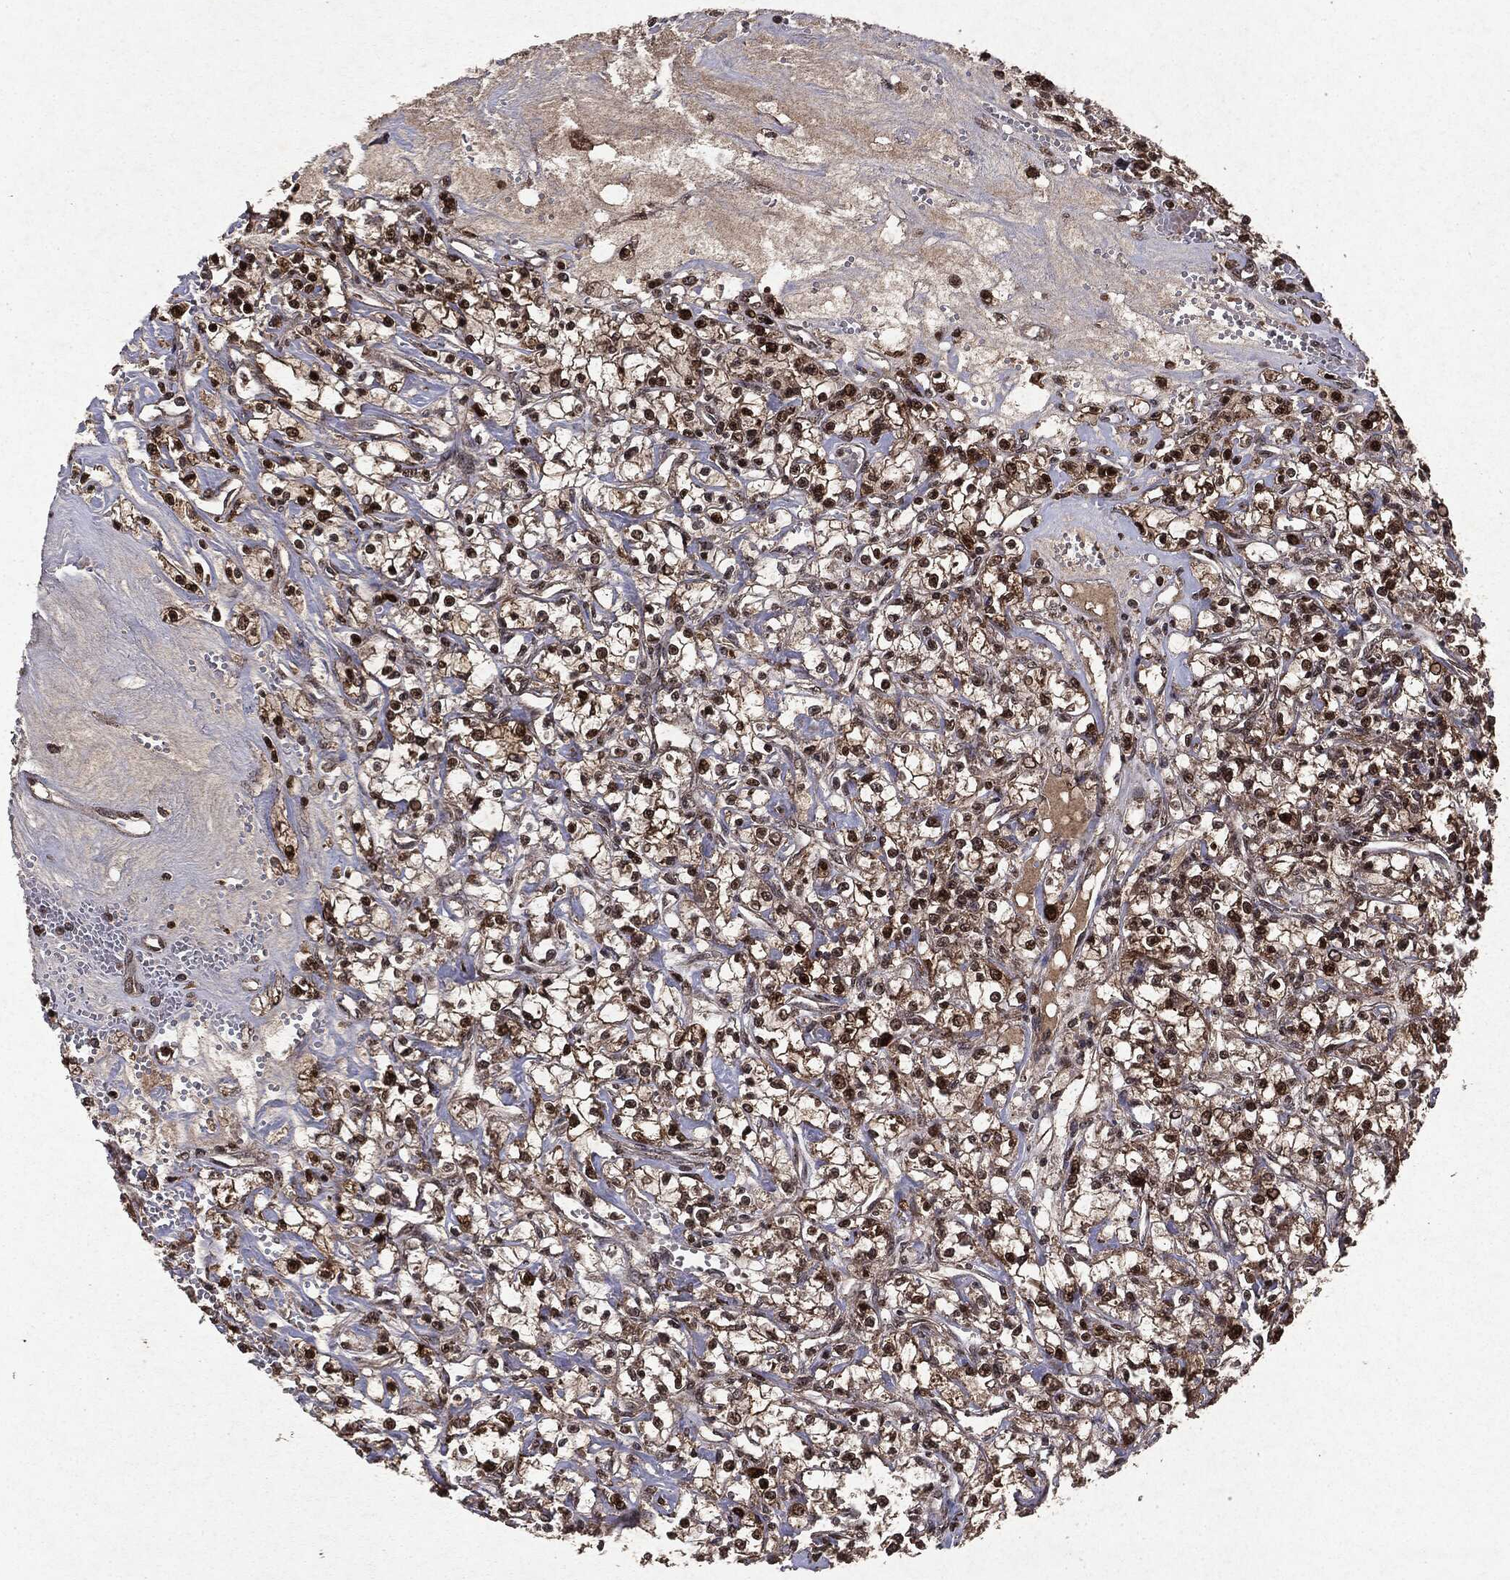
{"staining": {"intensity": "strong", "quantity": "25%-75%", "location": "cytoplasmic/membranous,nuclear"}, "tissue": "renal cancer", "cell_type": "Tumor cells", "image_type": "cancer", "snomed": [{"axis": "morphology", "description": "Adenocarcinoma, NOS"}, {"axis": "topography", "description": "Kidney"}], "caption": "Immunohistochemical staining of renal cancer shows high levels of strong cytoplasmic/membranous and nuclear expression in about 25%-75% of tumor cells. (brown staining indicates protein expression, while blue staining denotes nuclei).", "gene": "PEBP1", "patient": {"sex": "female", "age": 59}}